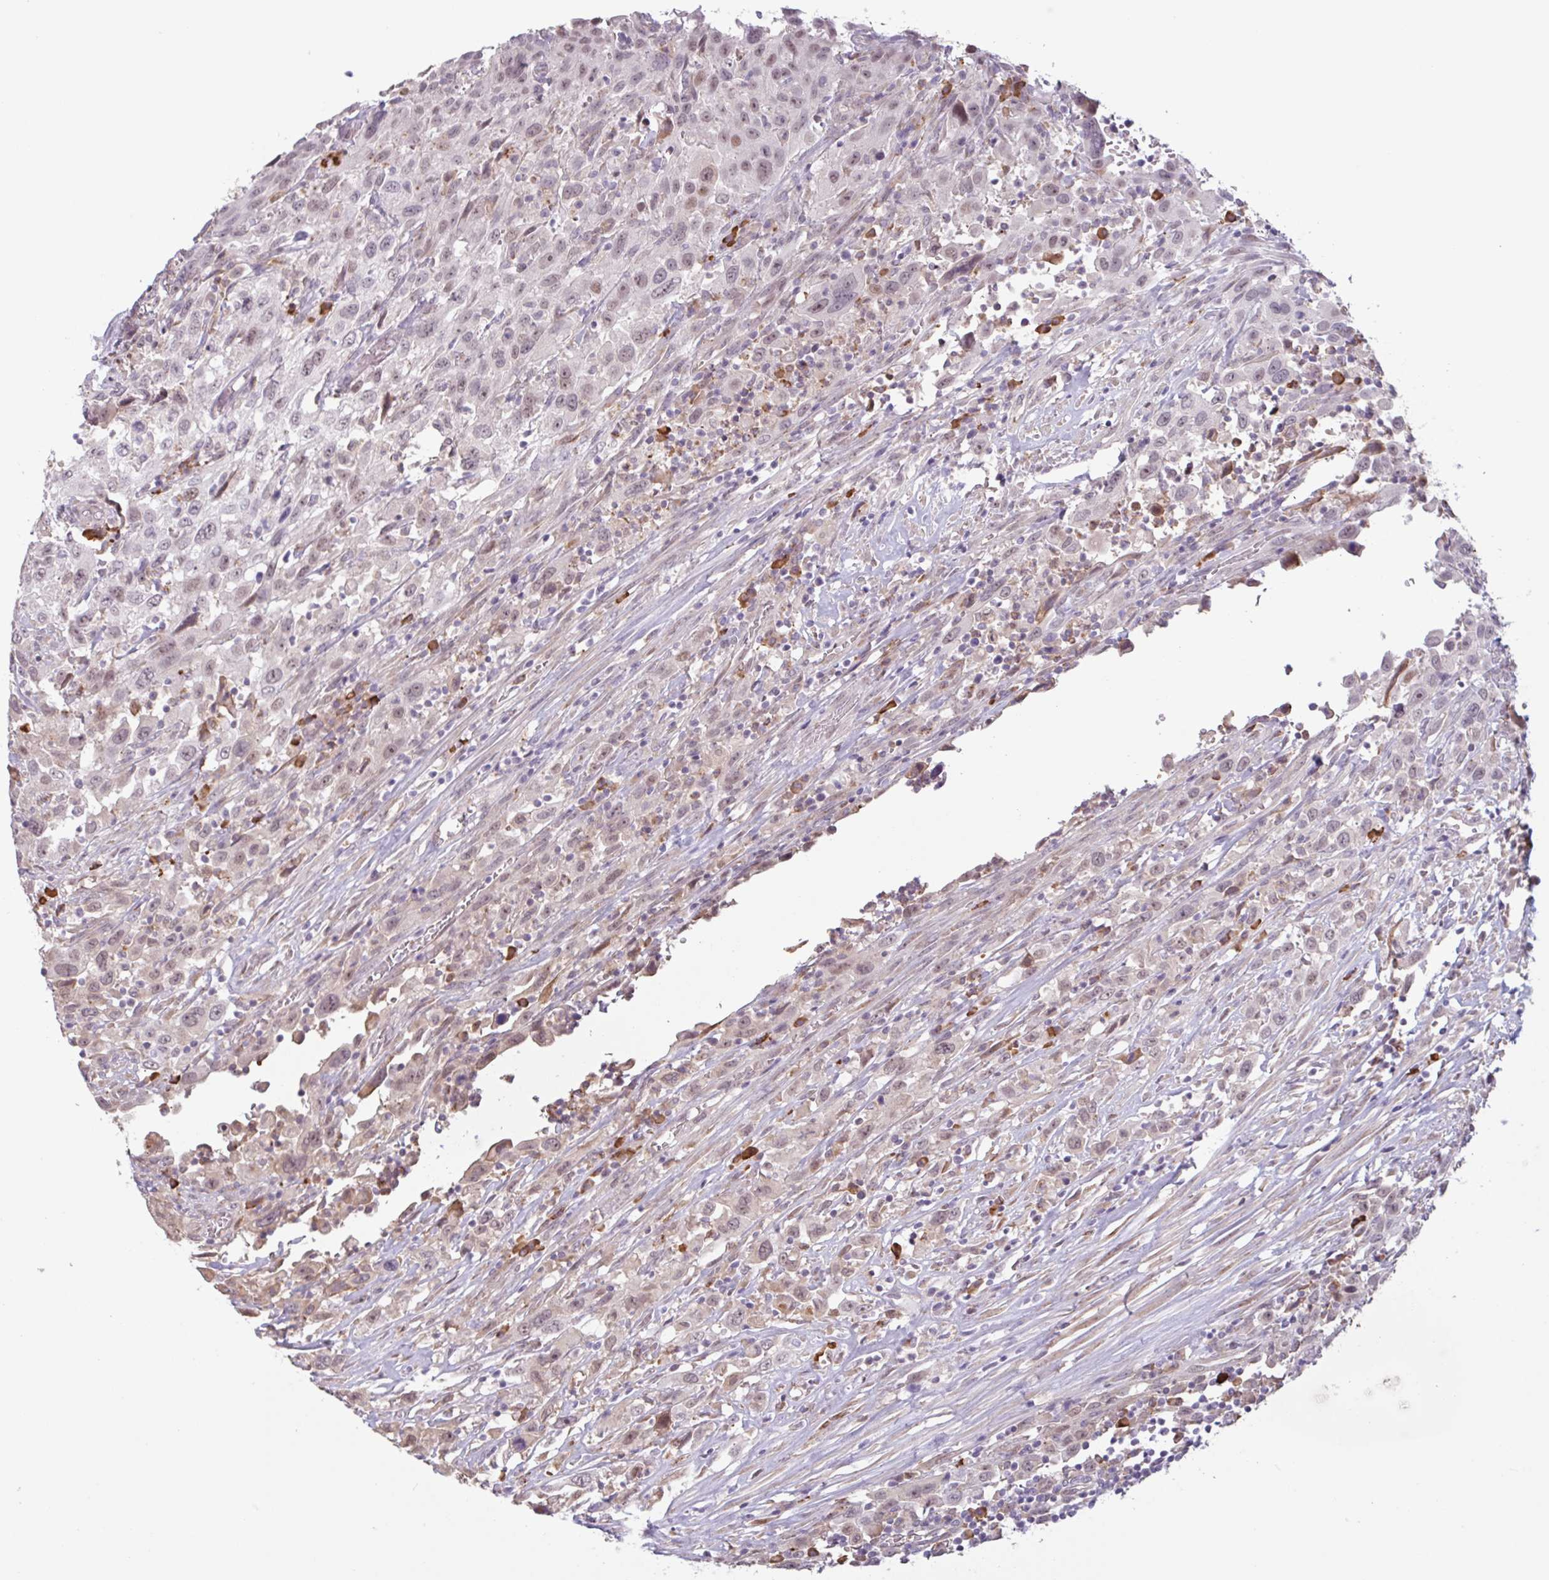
{"staining": {"intensity": "weak", "quantity": ">75%", "location": "nuclear"}, "tissue": "urothelial cancer", "cell_type": "Tumor cells", "image_type": "cancer", "snomed": [{"axis": "morphology", "description": "Urothelial carcinoma, High grade"}, {"axis": "topography", "description": "Urinary bladder"}], "caption": "The photomicrograph exhibits a brown stain indicating the presence of a protein in the nuclear of tumor cells in urothelial cancer.", "gene": "TAF1D", "patient": {"sex": "male", "age": 61}}